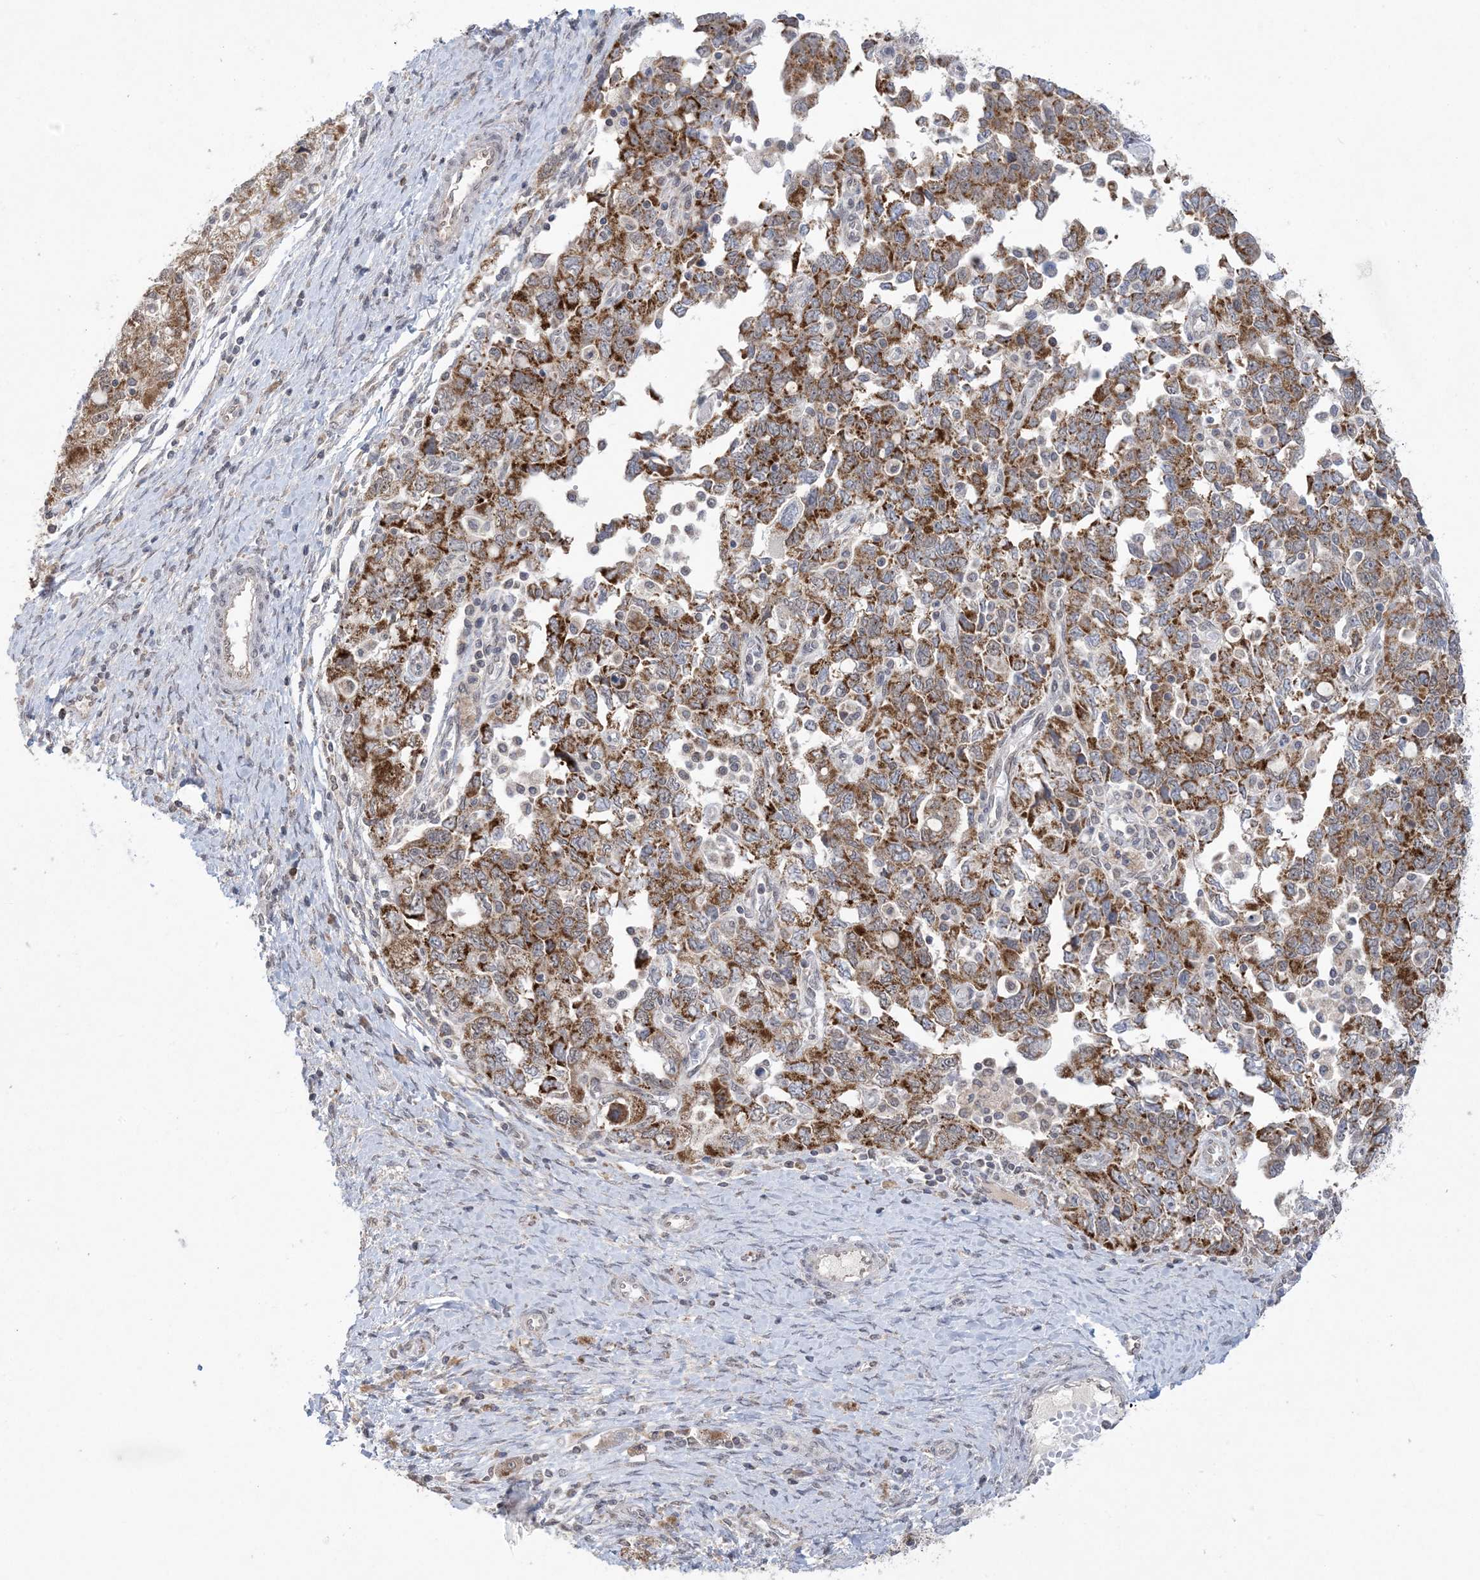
{"staining": {"intensity": "moderate", "quantity": ">75%", "location": "cytoplasmic/membranous"}, "tissue": "ovarian cancer", "cell_type": "Tumor cells", "image_type": "cancer", "snomed": [{"axis": "morphology", "description": "Carcinoma, NOS"}, {"axis": "morphology", "description": "Cystadenocarcinoma, serous, NOS"}, {"axis": "topography", "description": "Ovary"}], "caption": "A brown stain highlights moderate cytoplasmic/membranous expression of a protein in ovarian carcinoma tumor cells.", "gene": "TRMT10C", "patient": {"sex": "female", "age": 69}}